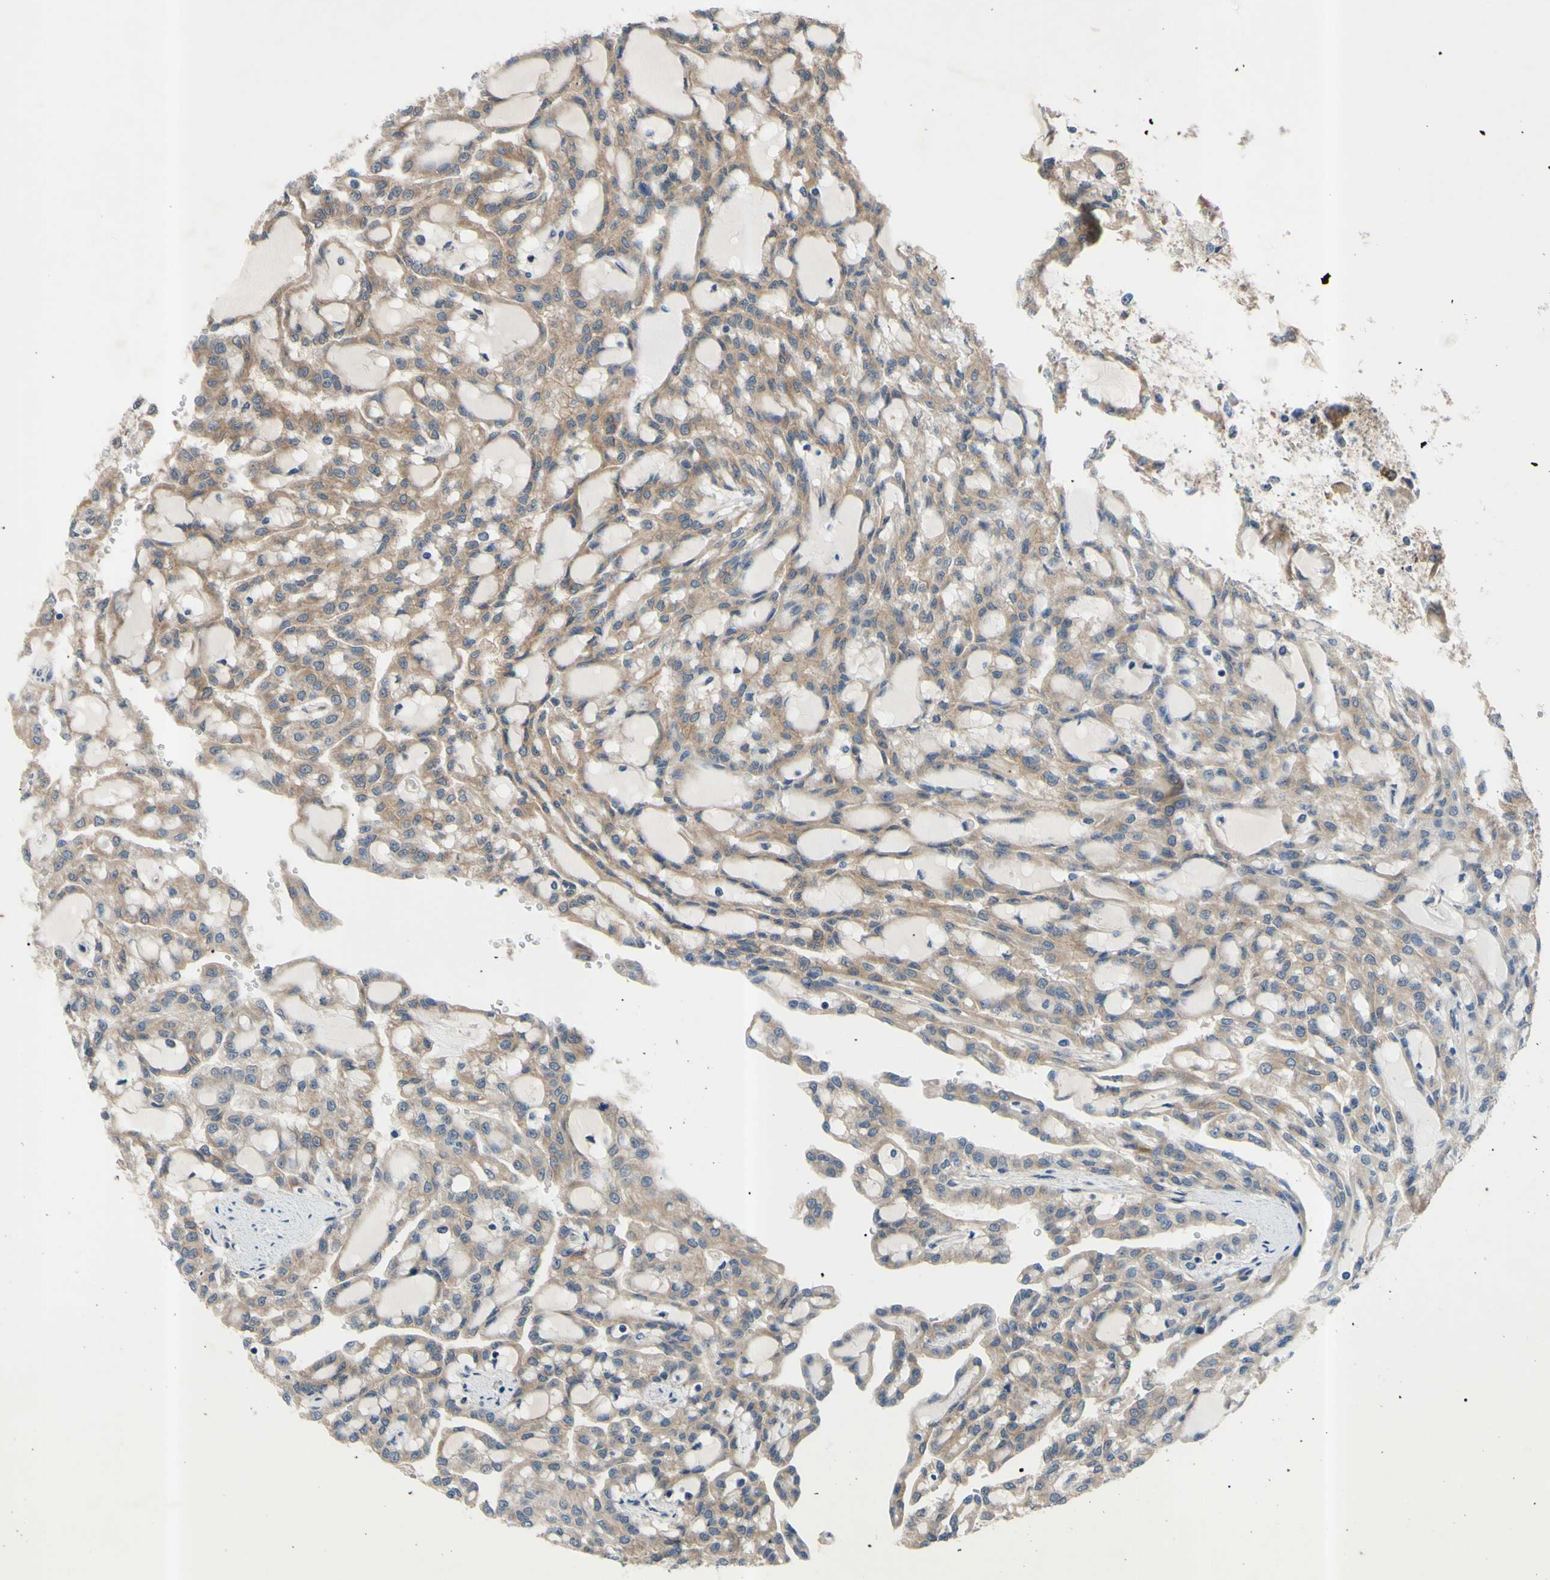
{"staining": {"intensity": "weak", "quantity": ">75%", "location": "cytoplasmic/membranous"}, "tissue": "renal cancer", "cell_type": "Tumor cells", "image_type": "cancer", "snomed": [{"axis": "morphology", "description": "Adenocarcinoma, NOS"}, {"axis": "topography", "description": "Kidney"}], "caption": "Protein staining of renal cancer tissue demonstrates weak cytoplasmic/membranous staining in approximately >75% of tumor cells. (DAB (3,3'-diaminobenzidine) IHC with brightfield microscopy, high magnification).", "gene": "SVIL", "patient": {"sex": "male", "age": 63}}